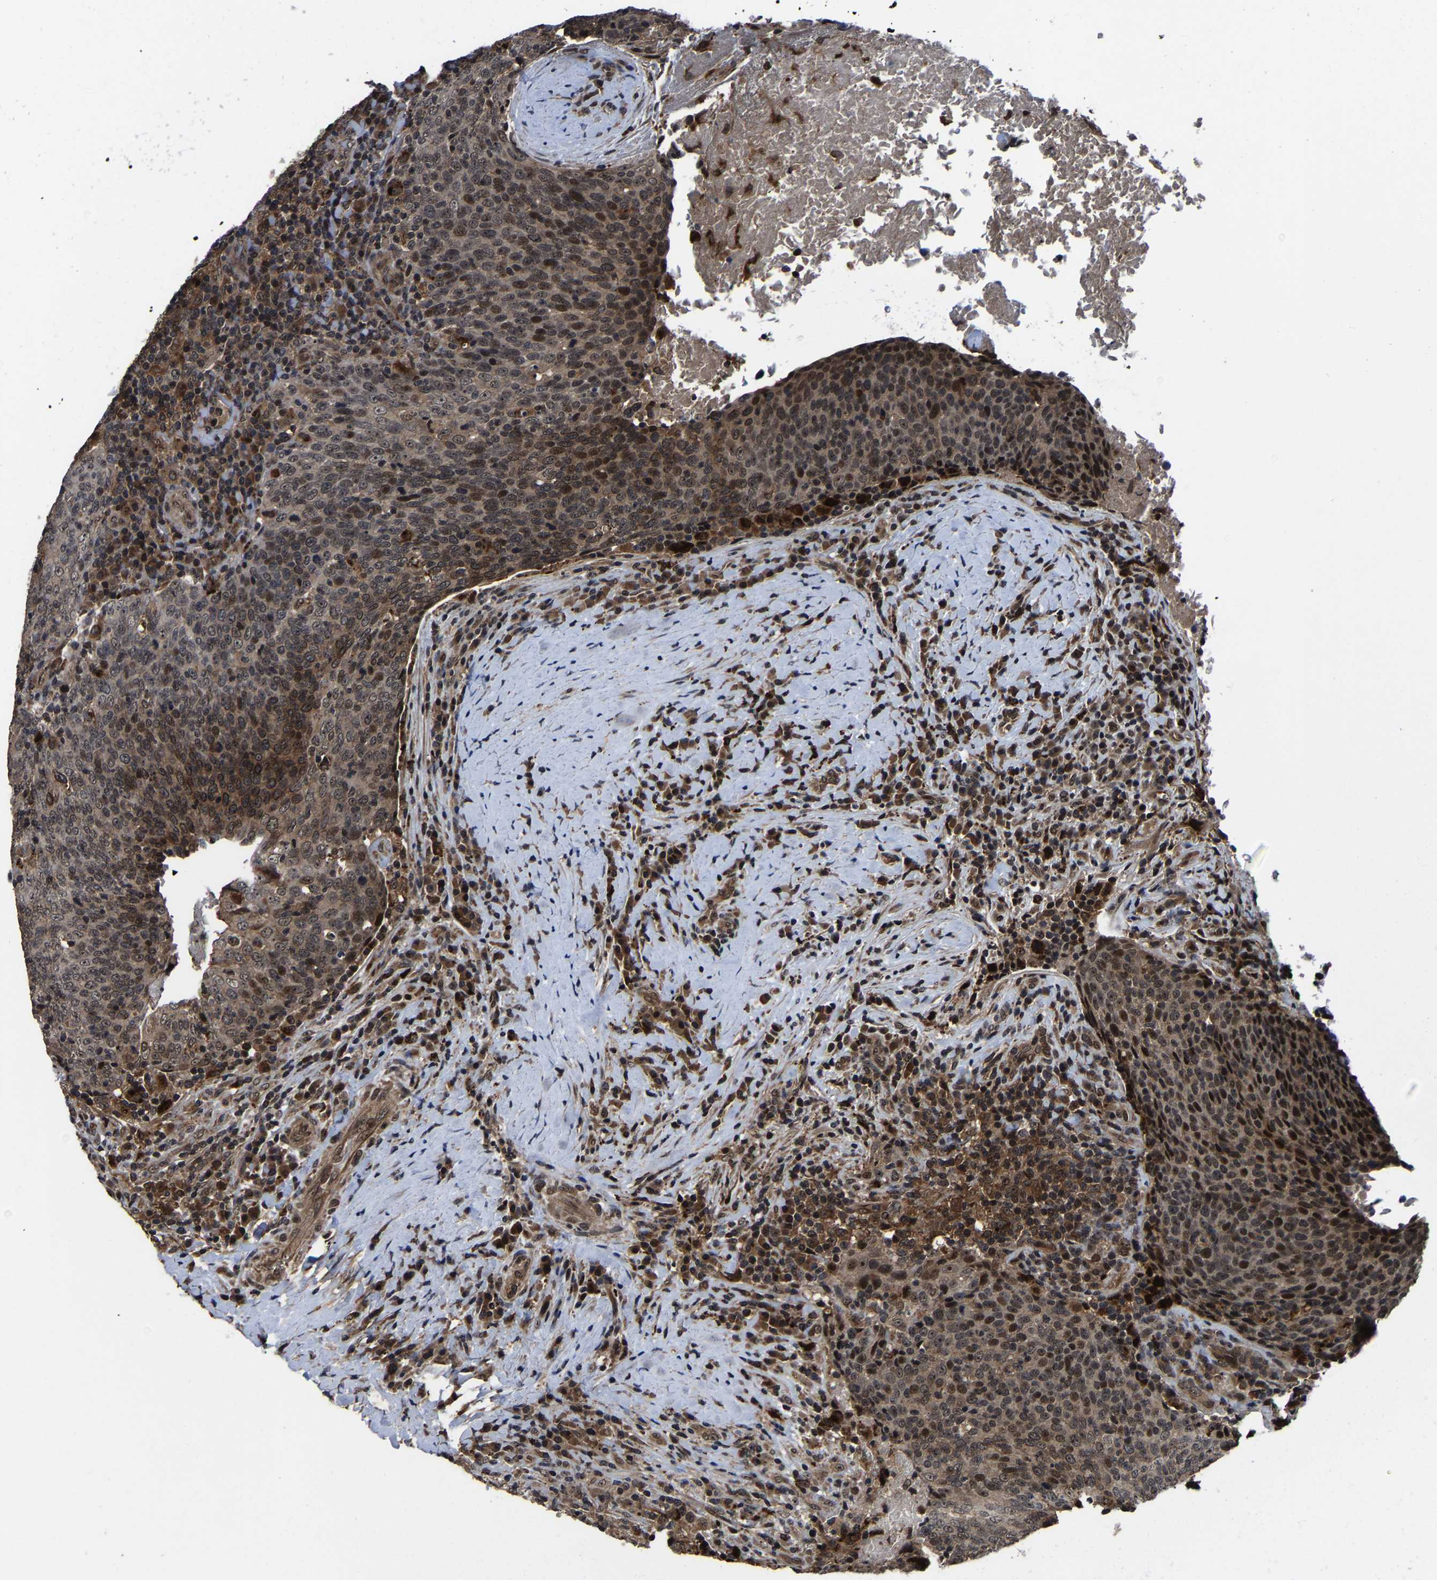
{"staining": {"intensity": "moderate", "quantity": ">75%", "location": "cytoplasmic/membranous,nuclear"}, "tissue": "head and neck cancer", "cell_type": "Tumor cells", "image_type": "cancer", "snomed": [{"axis": "morphology", "description": "Squamous cell carcinoma, NOS"}, {"axis": "morphology", "description": "Squamous cell carcinoma, metastatic, NOS"}, {"axis": "topography", "description": "Lymph node"}, {"axis": "topography", "description": "Head-Neck"}], "caption": "Head and neck cancer was stained to show a protein in brown. There is medium levels of moderate cytoplasmic/membranous and nuclear expression in about >75% of tumor cells.", "gene": "ZCCHC7", "patient": {"sex": "male", "age": 62}}